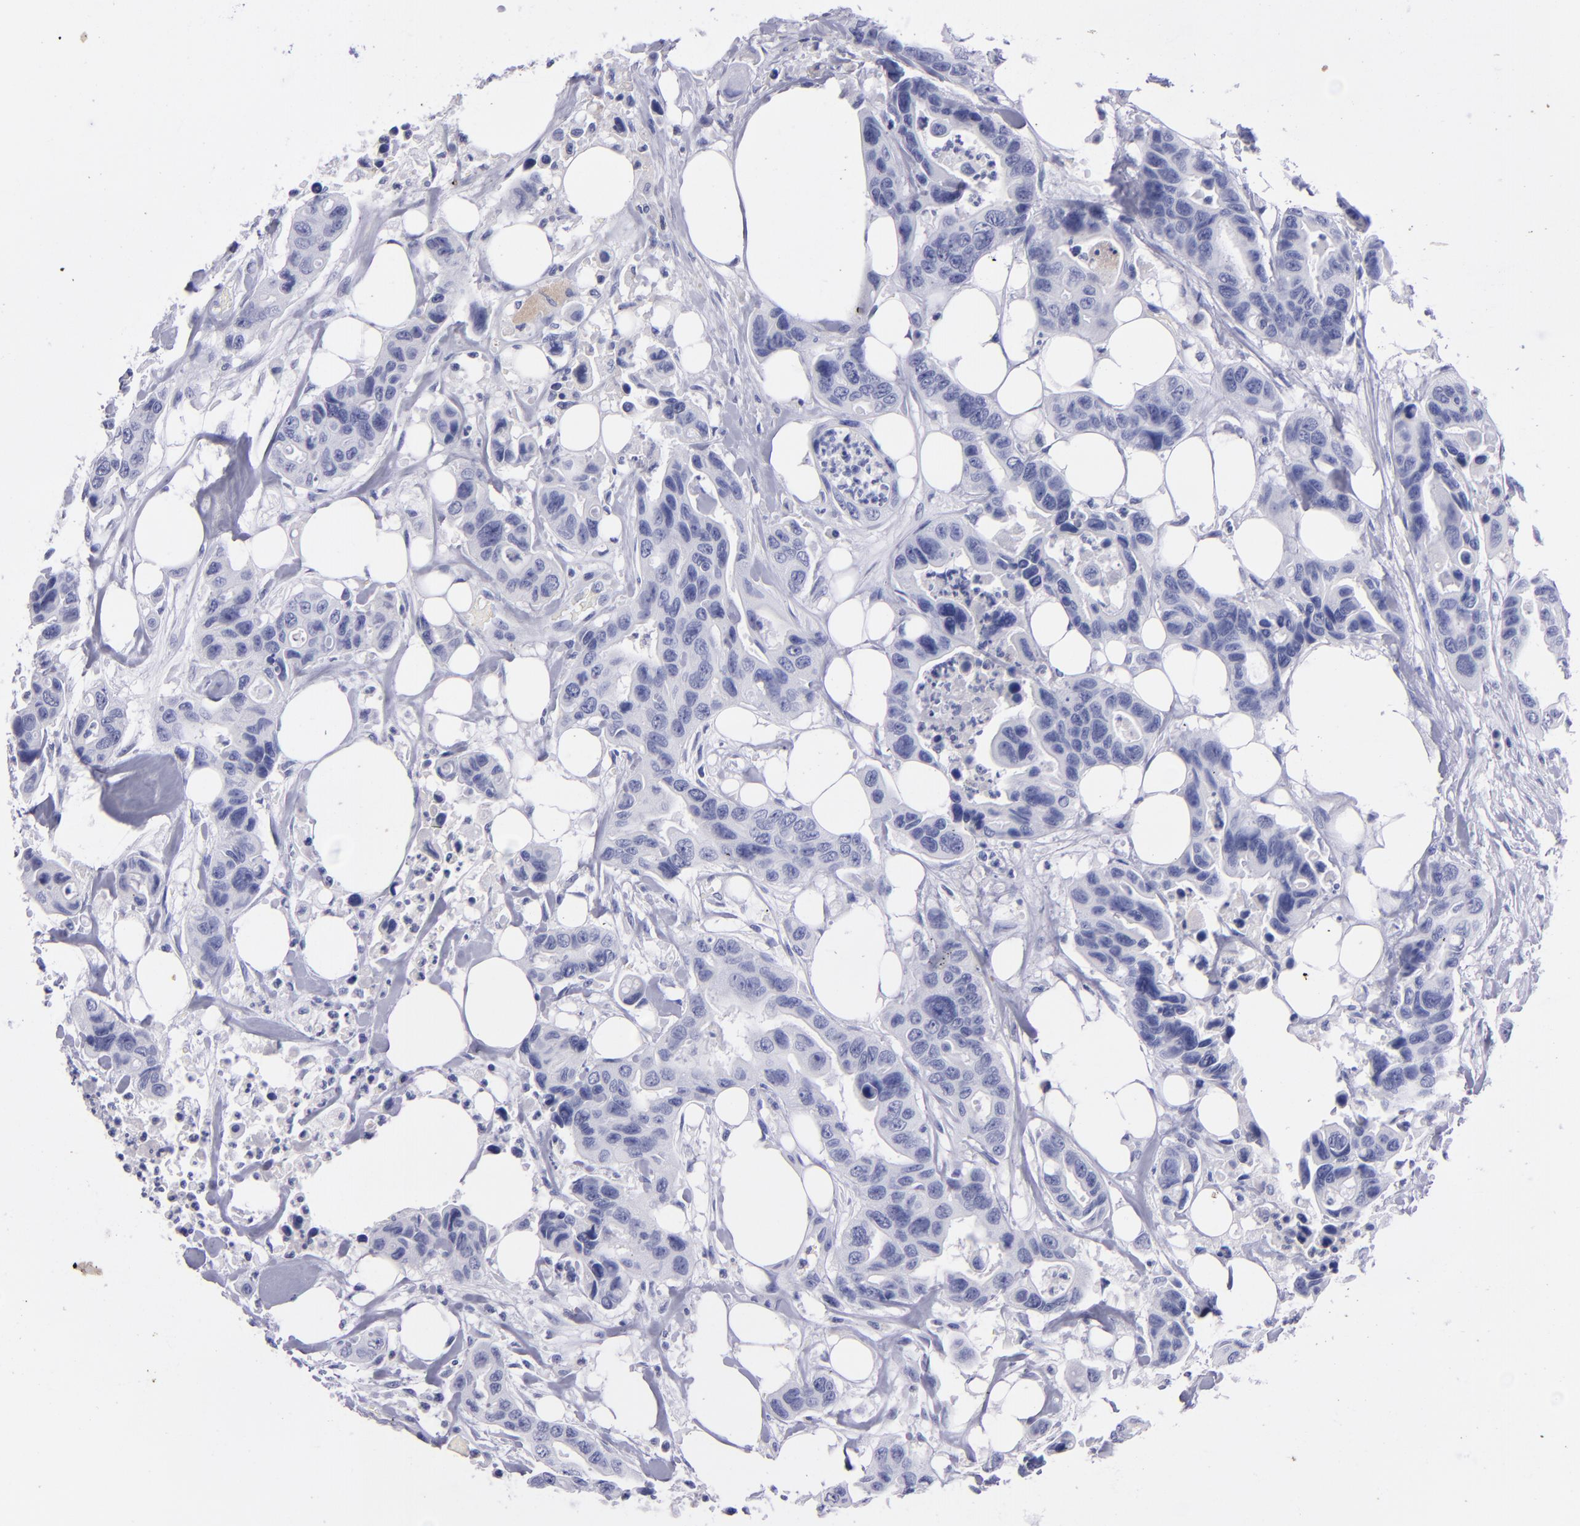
{"staining": {"intensity": "negative", "quantity": "none", "location": "none"}, "tissue": "colorectal cancer", "cell_type": "Tumor cells", "image_type": "cancer", "snomed": [{"axis": "morphology", "description": "Adenocarcinoma, NOS"}, {"axis": "topography", "description": "Colon"}], "caption": "Immunohistochemistry photomicrograph of neoplastic tissue: human colorectal cancer (adenocarcinoma) stained with DAB (3,3'-diaminobenzidine) reveals no significant protein expression in tumor cells.", "gene": "CD37", "patient": {"sex": "female", "age": 70}}